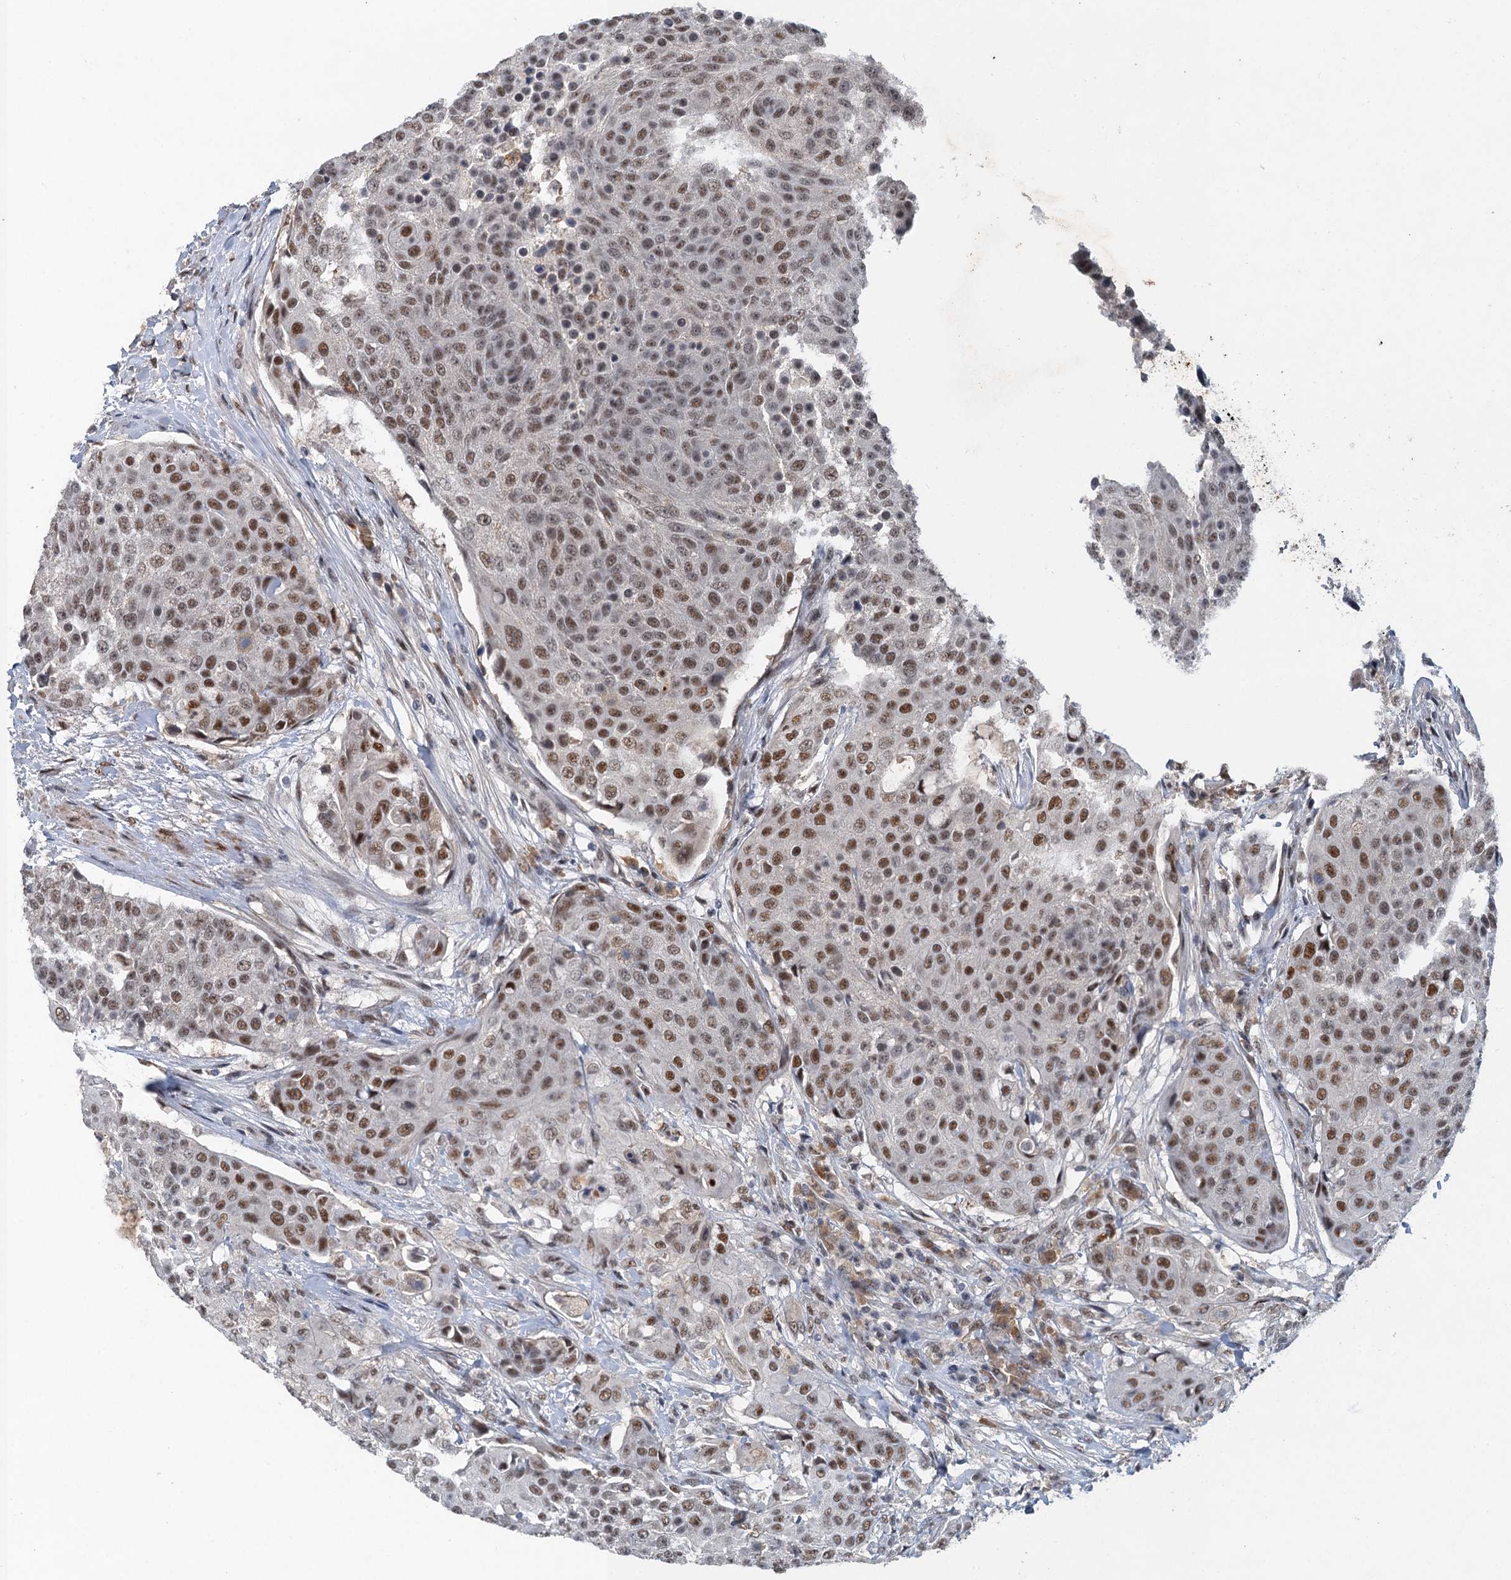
{"staining": {"intensity": "moderate", "quantity": ">75%", "location": "nuclear"}, "tissue": "urothelial cancer", "cell_type": "Tumor cells", "image_type": "cancer", "snomed": [{"axis": "morphology", "description": "Urothelial carcinoma, High grade"}, {"axis": "topography", "description": "Urinary bladder"}], "caption": "There is medium levels of moderate nuclear expression in tumor cells of high-grade urothelial carcinoma, as demonstrated by immunohistochemical staining (brown color).", "gene": "CSTF3", "patient": {"sex": "female", "age": 63}}